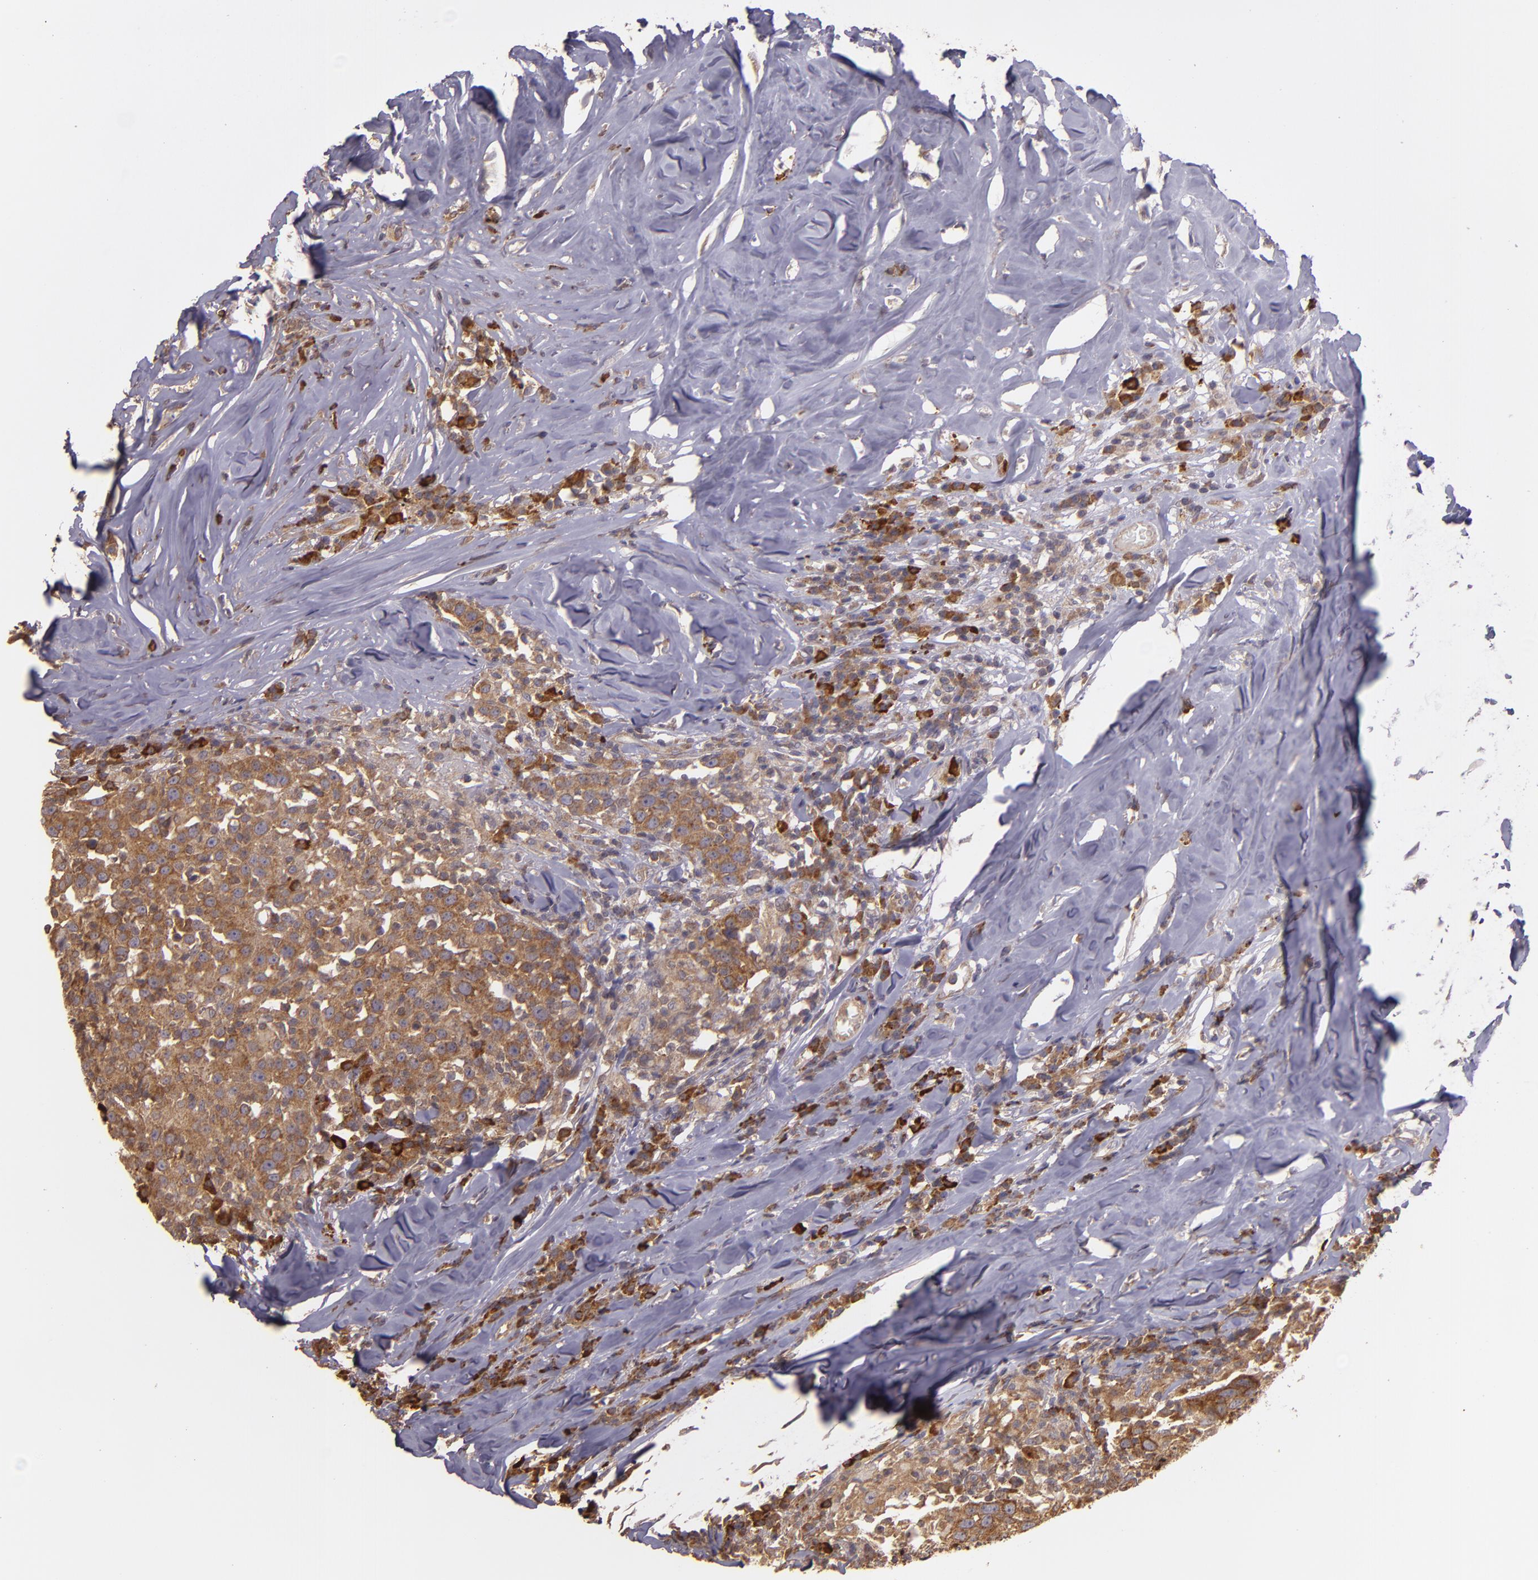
{"staining": {"intensity": "strong", "quantity": ">75%", "location": "cytoplasmic/membranous"}, "tissue": "head and neck cancer", "cell_type": "Tumor cells", "image_type": "cancer", "snomed": [{"axis": "morphology", "description": "Adenocarcinoma, NOS"}, {"axis": "topography", "description": "Salivary gland"}, {"axis": "topography", "description": "Head-Neck"}], "caption": "Immunohistochemistry histopathology image of head and neck cancer (adenocarcinoma) stained for a protein (brown), which reveals high levels of strong cytoplasmic/membranous expression in approximately >75% of tumor cells.", "gene": "ECE1", "patient": {"sex": "female", "age": 65}}